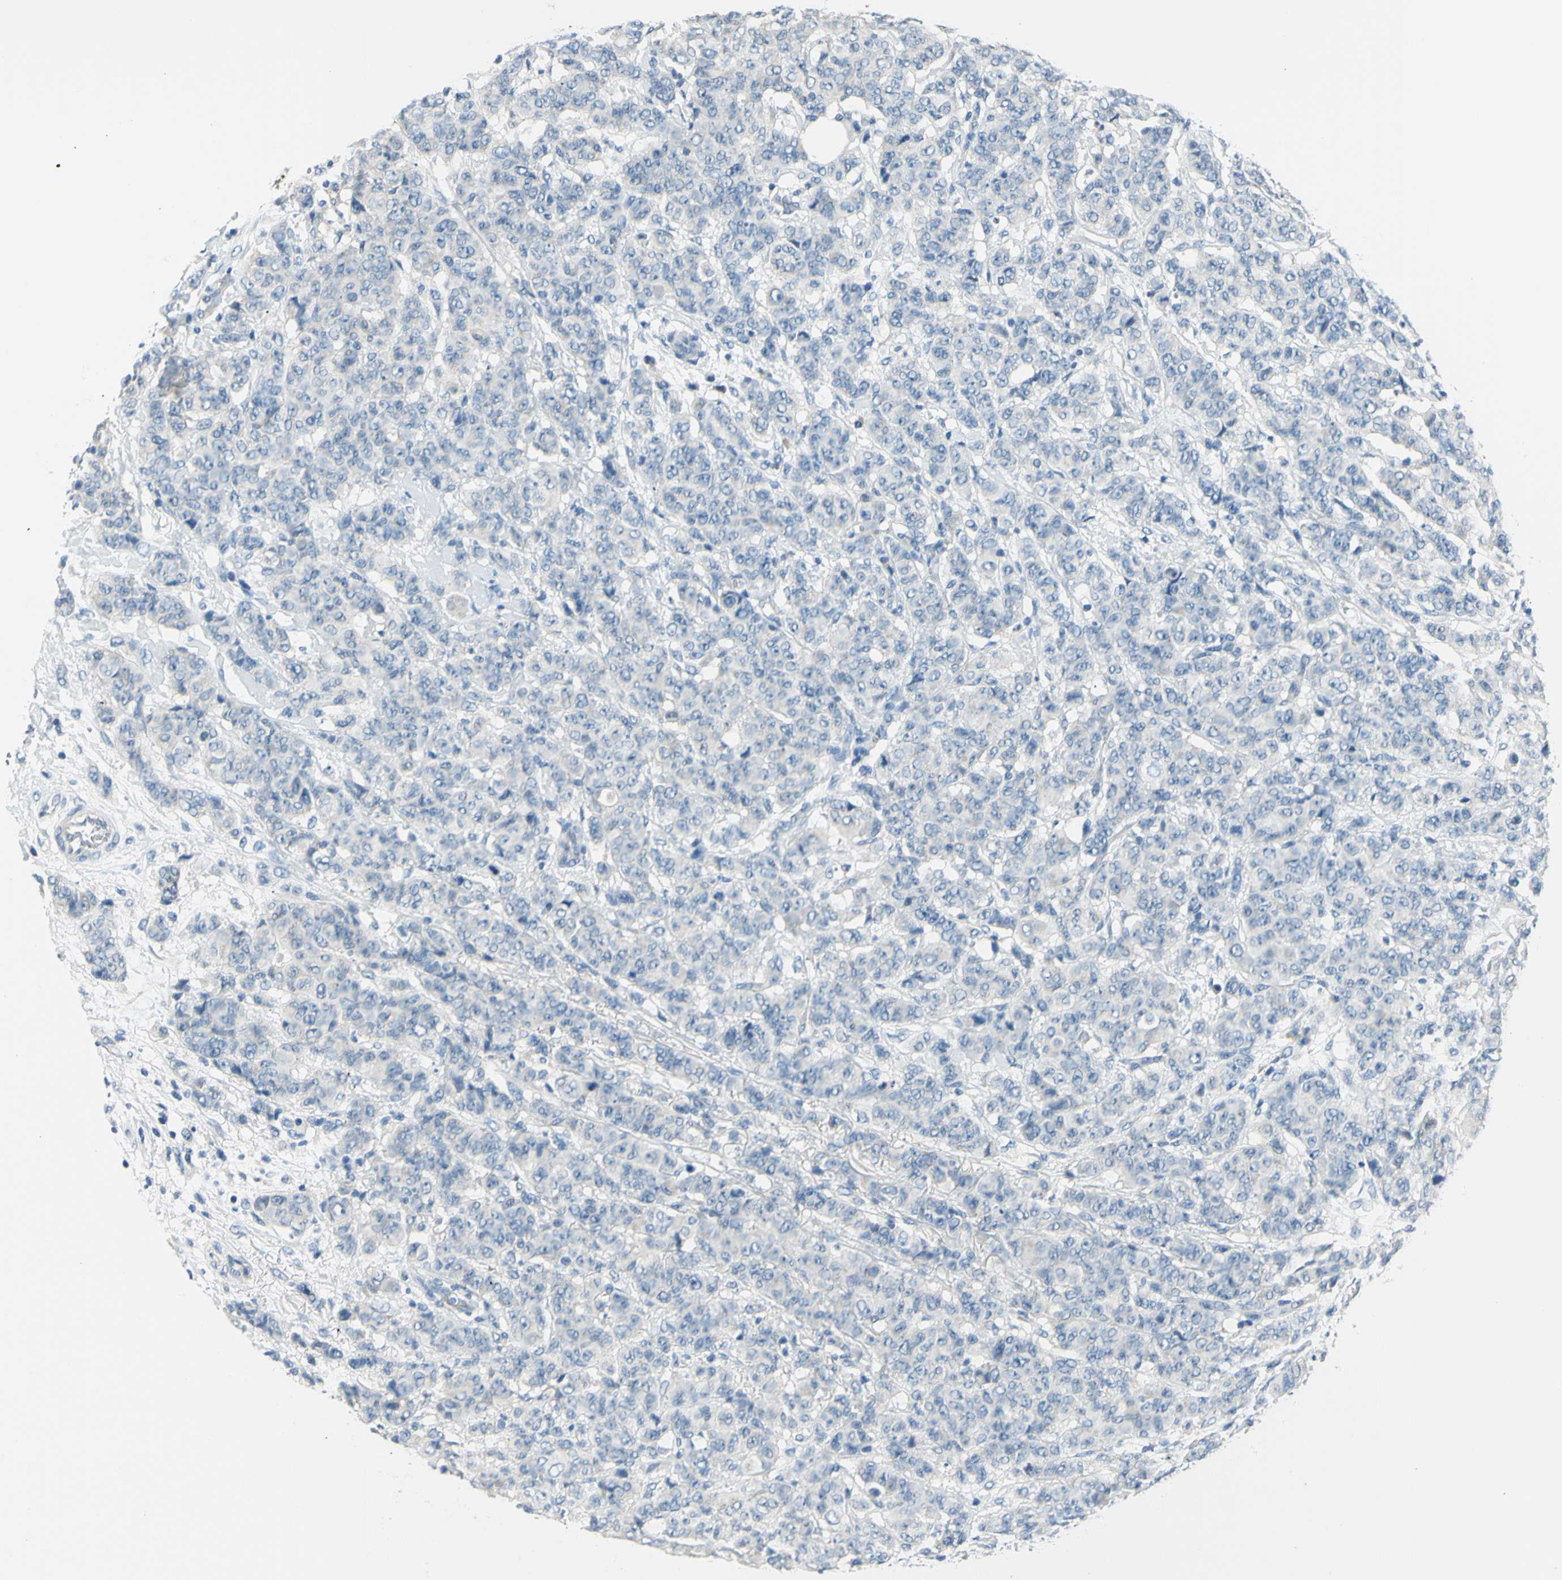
{"staining": {"intensity": "negative", "quantity": "none", "location": "none"}, "tissue": "breast cancer", "cell_type": "Tumor cells", "image_type": "cancer", "snomed": [{"axis": "morphology", "description": "Duct carcinoma"}, {"axis": "topography", "description": "Breast"}], "caption": "Tumor cells show no significant protein positivity in invasive ductal carcinoma (breast). (Immunohistochemistry (ihc), brightfield microscopy, high magnification).", "gene": "MAVS", "patient": {"sex": "female", "age": 40}}